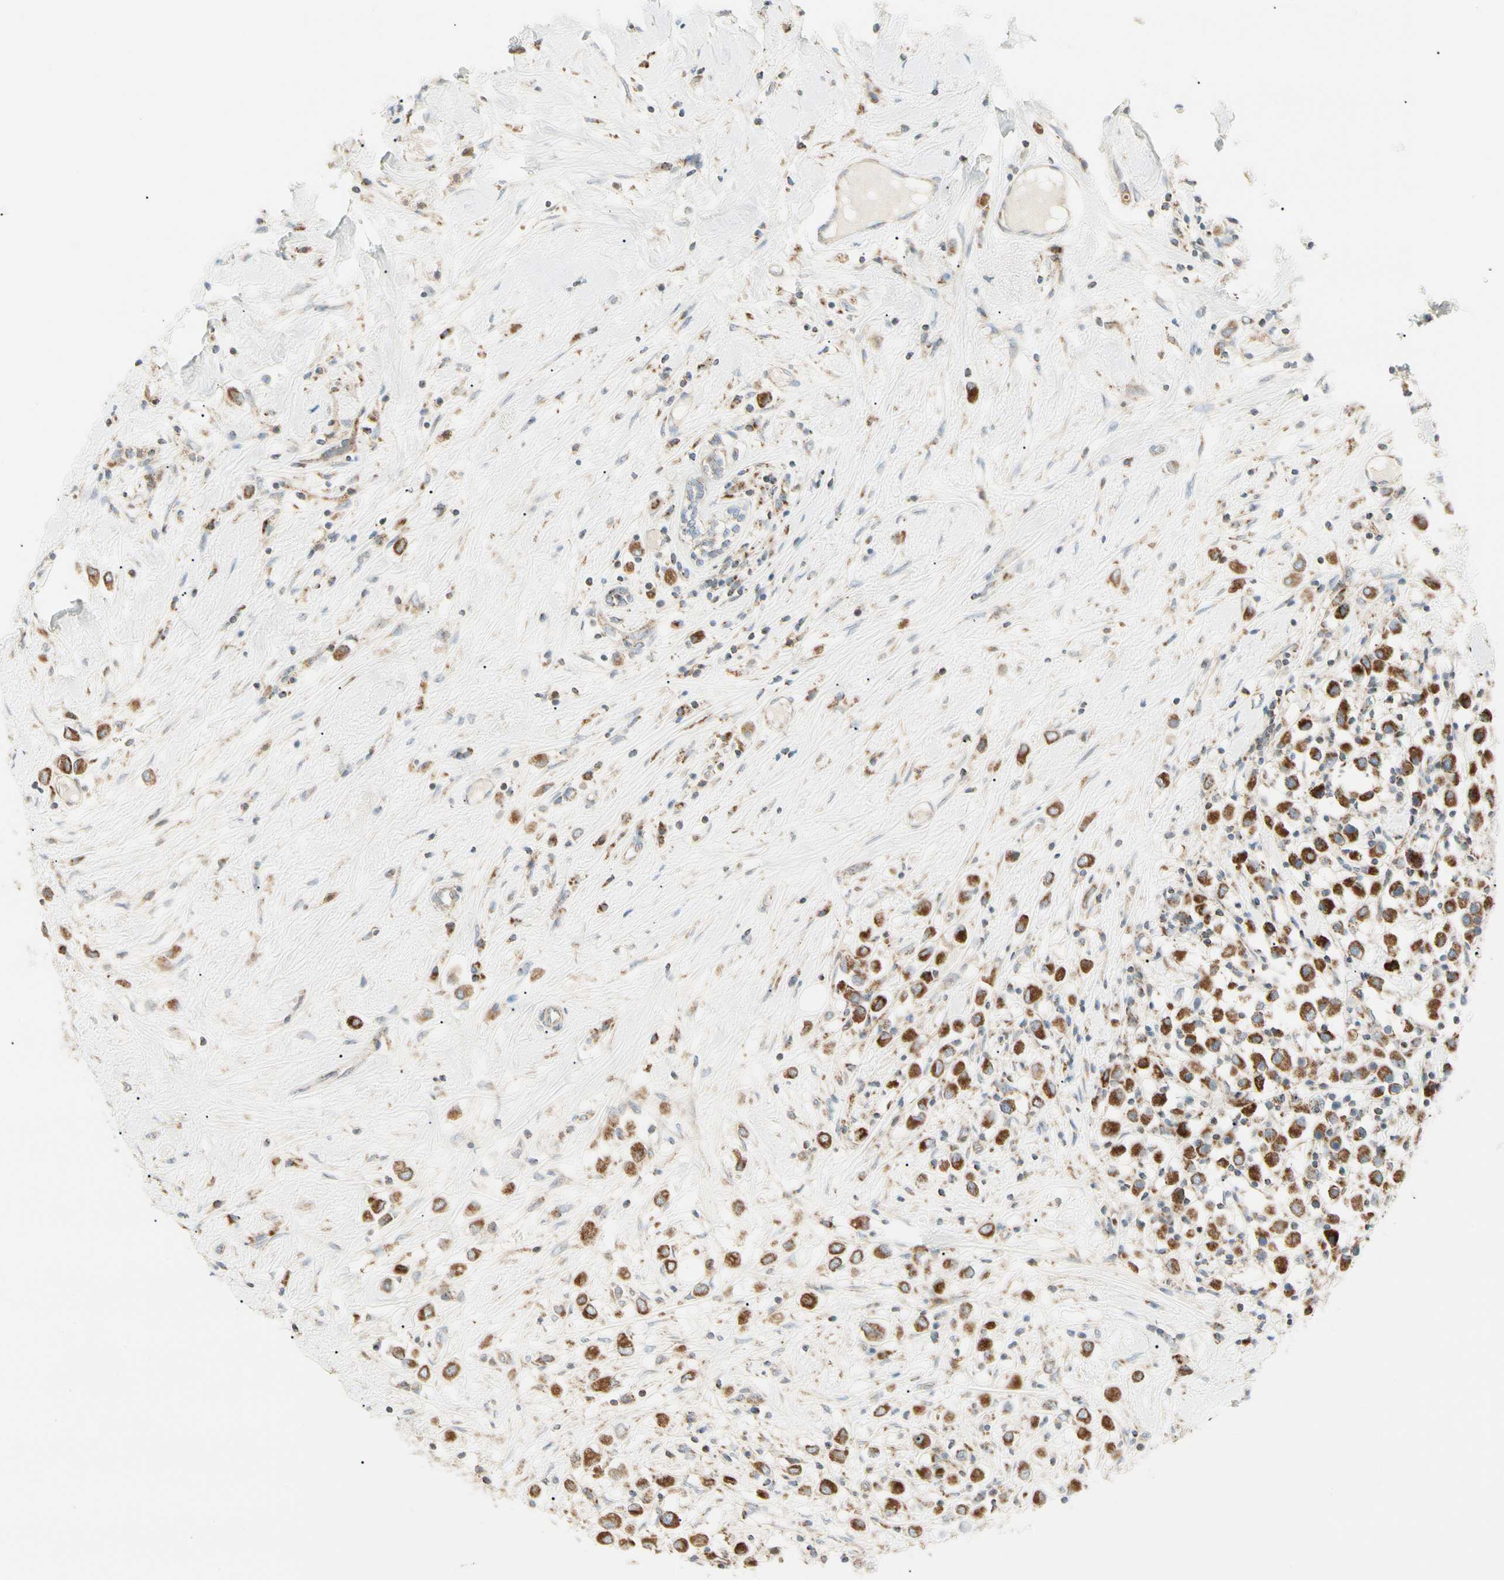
{"staining": {"intensity": "strong", "quantity": ">75%", "location": "cytoplasmic/membranous"}, "tissue": "breast cancer", "cell_type": "Tumor cells", "image_type": "cancer", "snomed": [{"axis": "morphology", "description": "Duct carcinoma"}, {"axis": "topography", "description": "Breast"}], "caption": "Immunohistochemistry (IHC) (DAB (3,3'-diaminobenzidine)) staining of breast cancer shows strong cytoplasmic/membranous protein positivity in approximately >75% of tumor cells.", "gene": "TBC1D10A", "patient": {"sex": "female", "age": 61}}